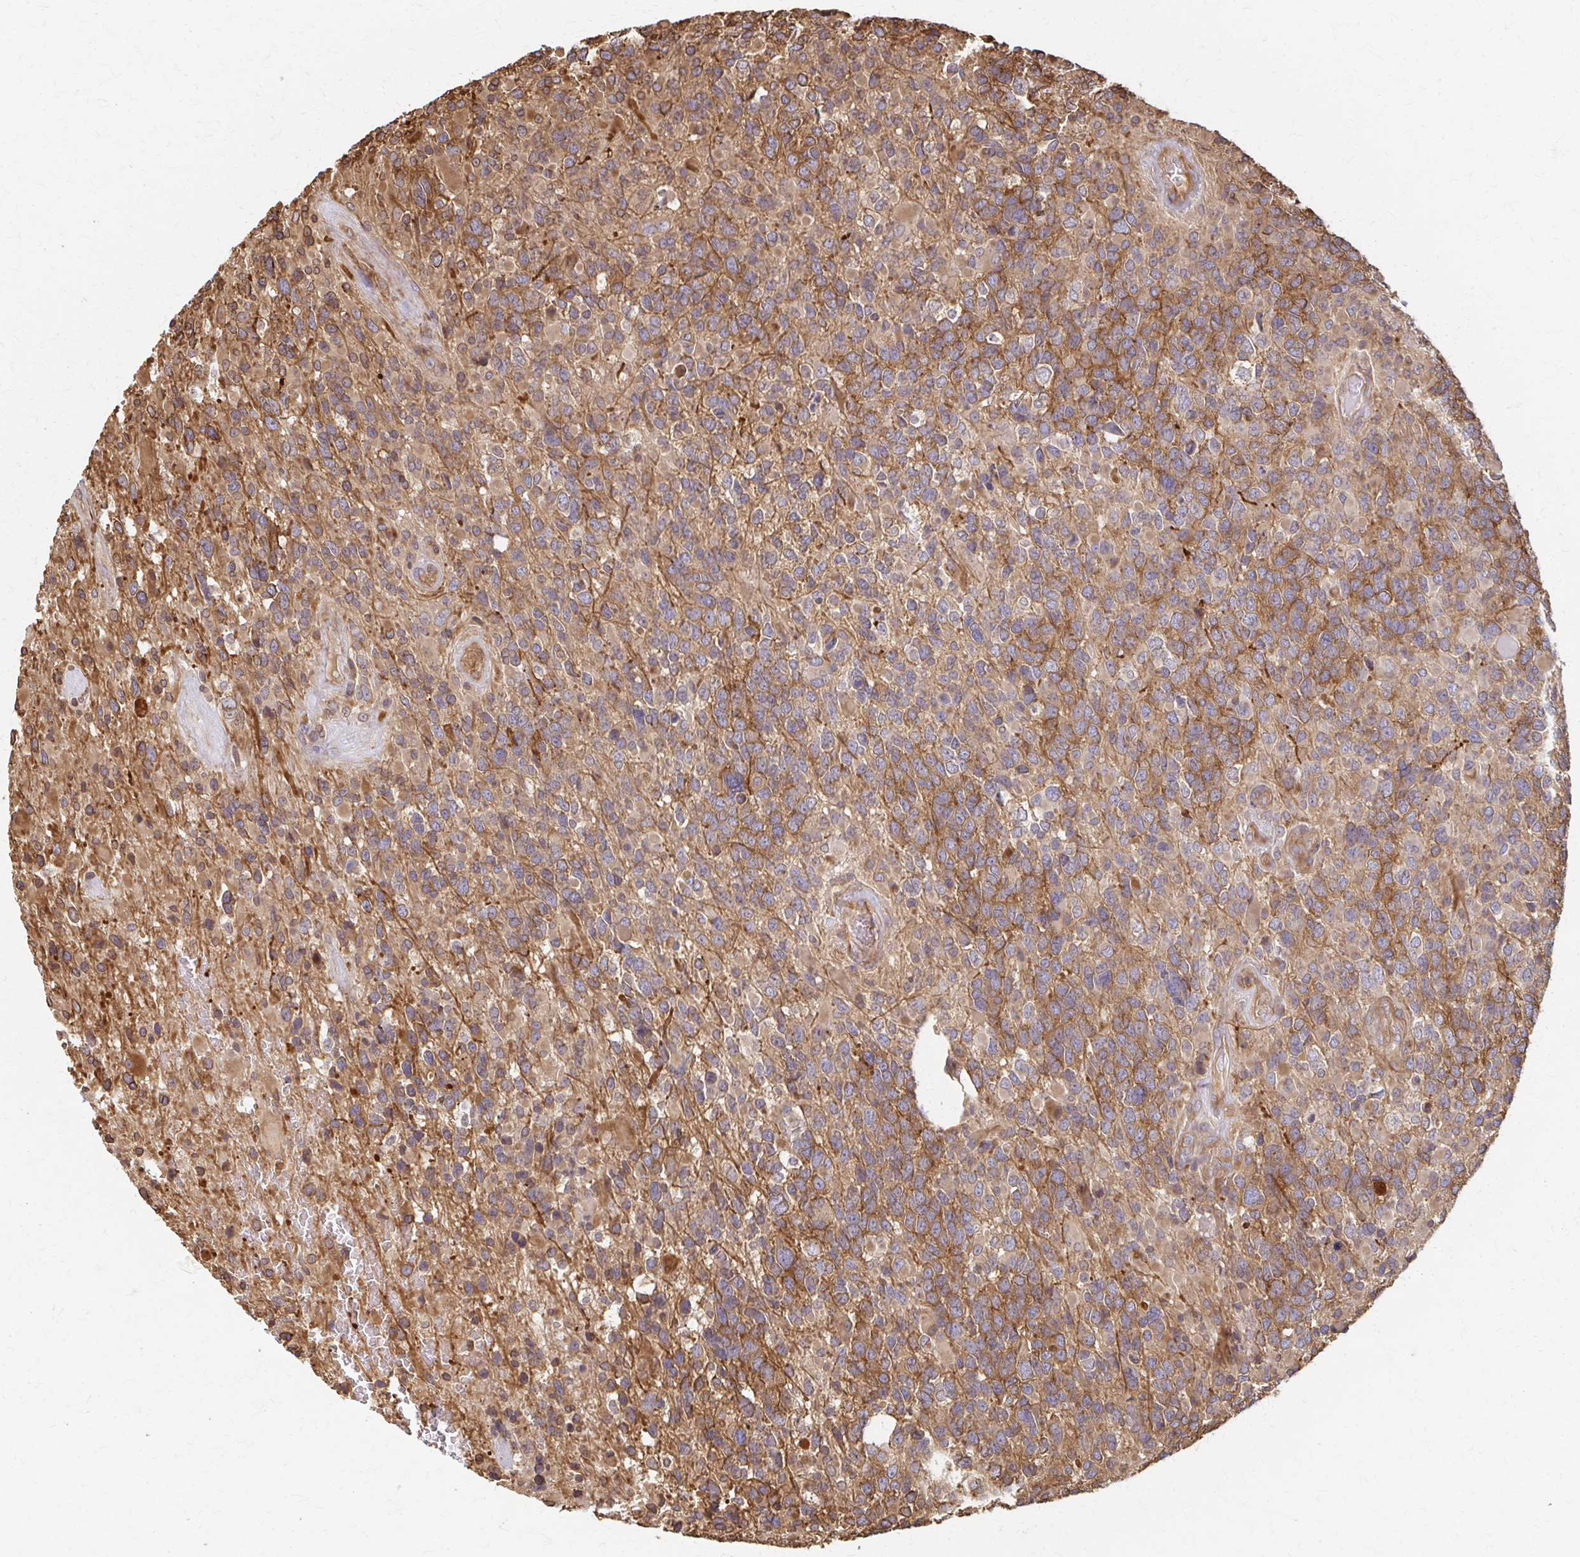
{"staining": {"intensity": "moderate", "quantity": ">75%", "location": "cytoplasmic/membranous"}, "tissue": "glioma", "cell_type": "Tumor cells", "image_type": "cancer", "snomed": [{"axis": "morphology", "description": "Glioma, malignant, High grade"}, {"axis": "topography", "description": "Brain"}], "caption": "The histopathology image displays staining of glioma, revealing moderate cytoplasmic/membranous protein positivity (brown color) within tumor cells.", "gene": "ARHGAP35", "patient": {"sex": "female", "age": 40}}